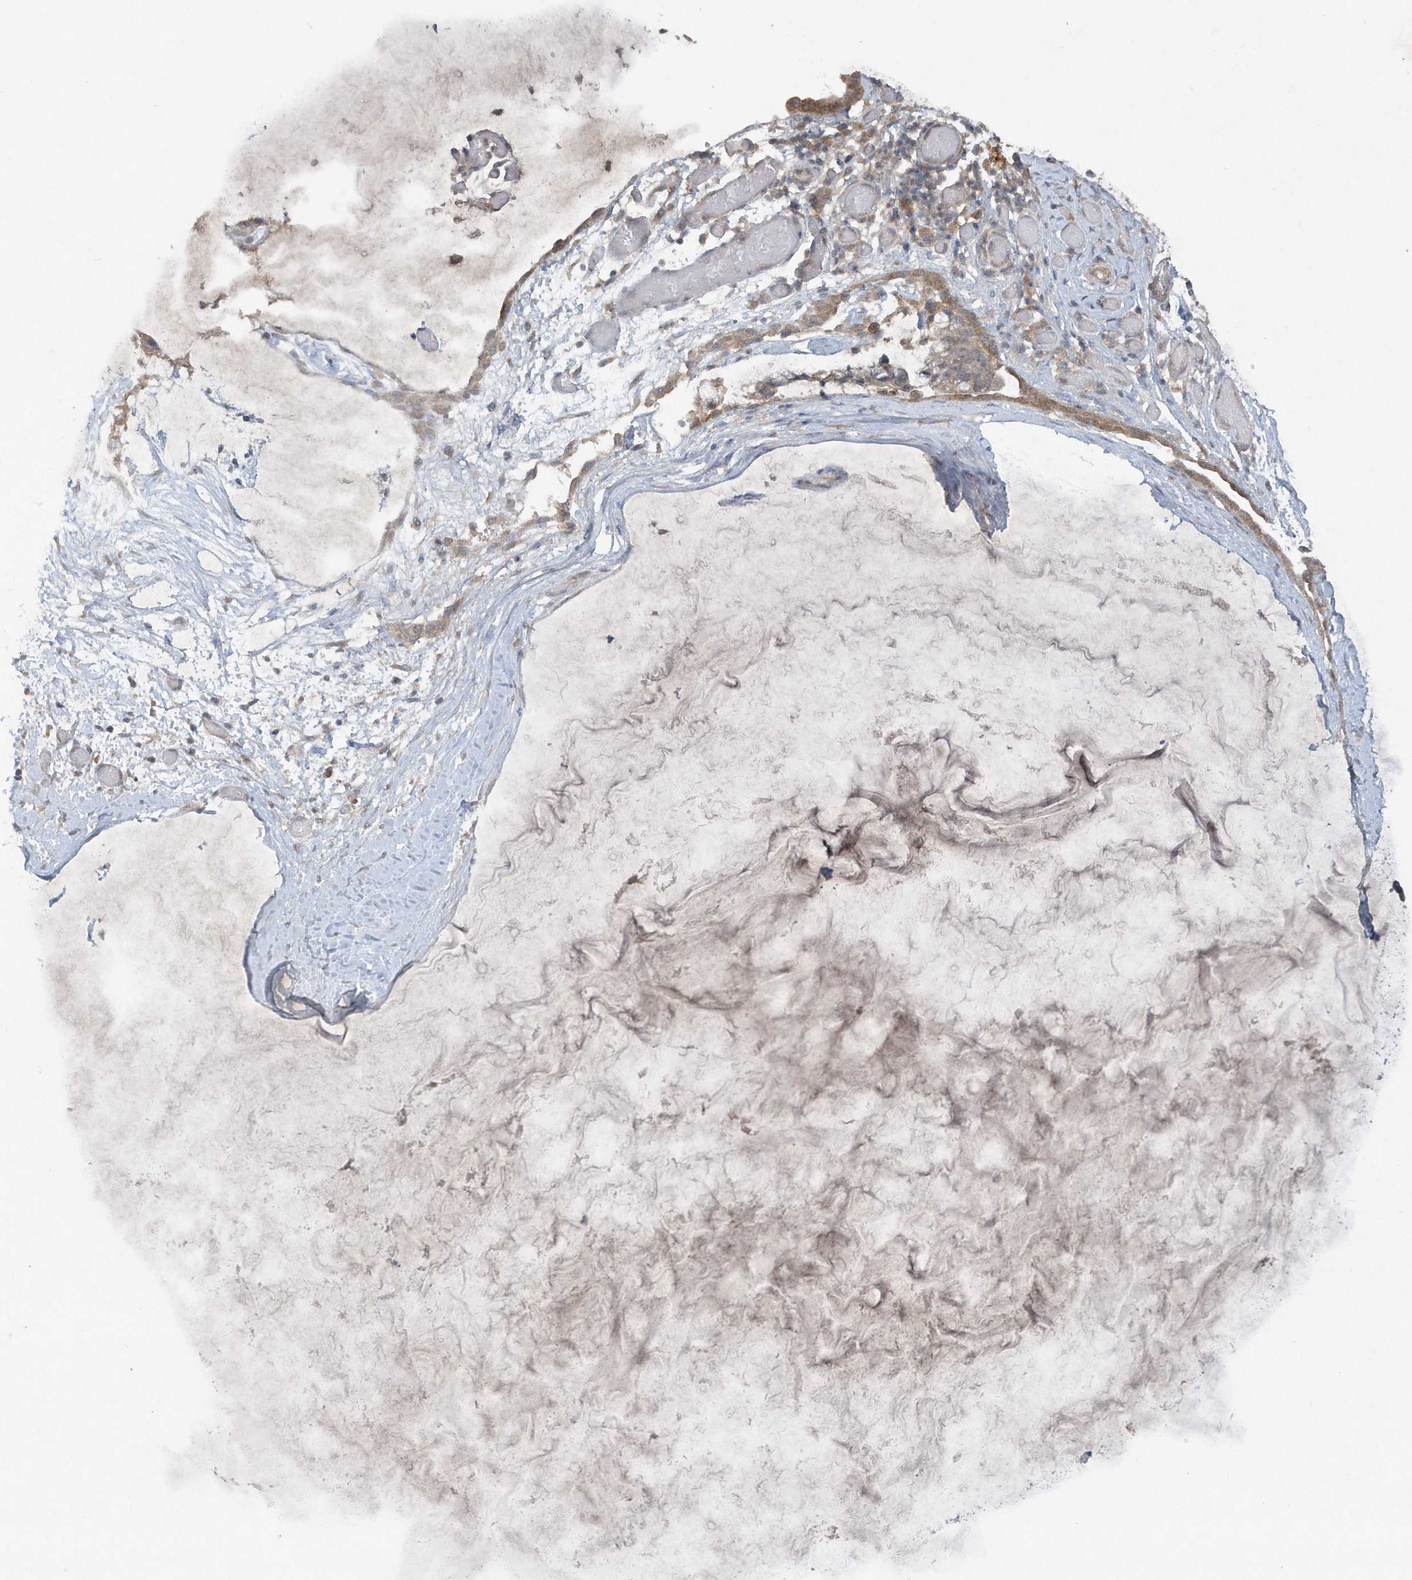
{"staining": {"intensity": "weak", "quantity": "<25%", "location": "cytoplasmic/membranous"}, "tissue": "ovarian cancer", "cell_type": "Tumor cells", "image_type": "cancer", "snomed": [{"axis": "morphology", "description": "Cystadenocarcinoma, mucinous, NOS"}, {"axis": "topography", "description": "Ovary"}], "caption": "Immunohistochemistry photomicrograph of human ovarian cancer stained for a protein (brown), which shows no staining in tumor cells.", "gene": "C1RL", "patient": {"sex": "female", "age": 39}}